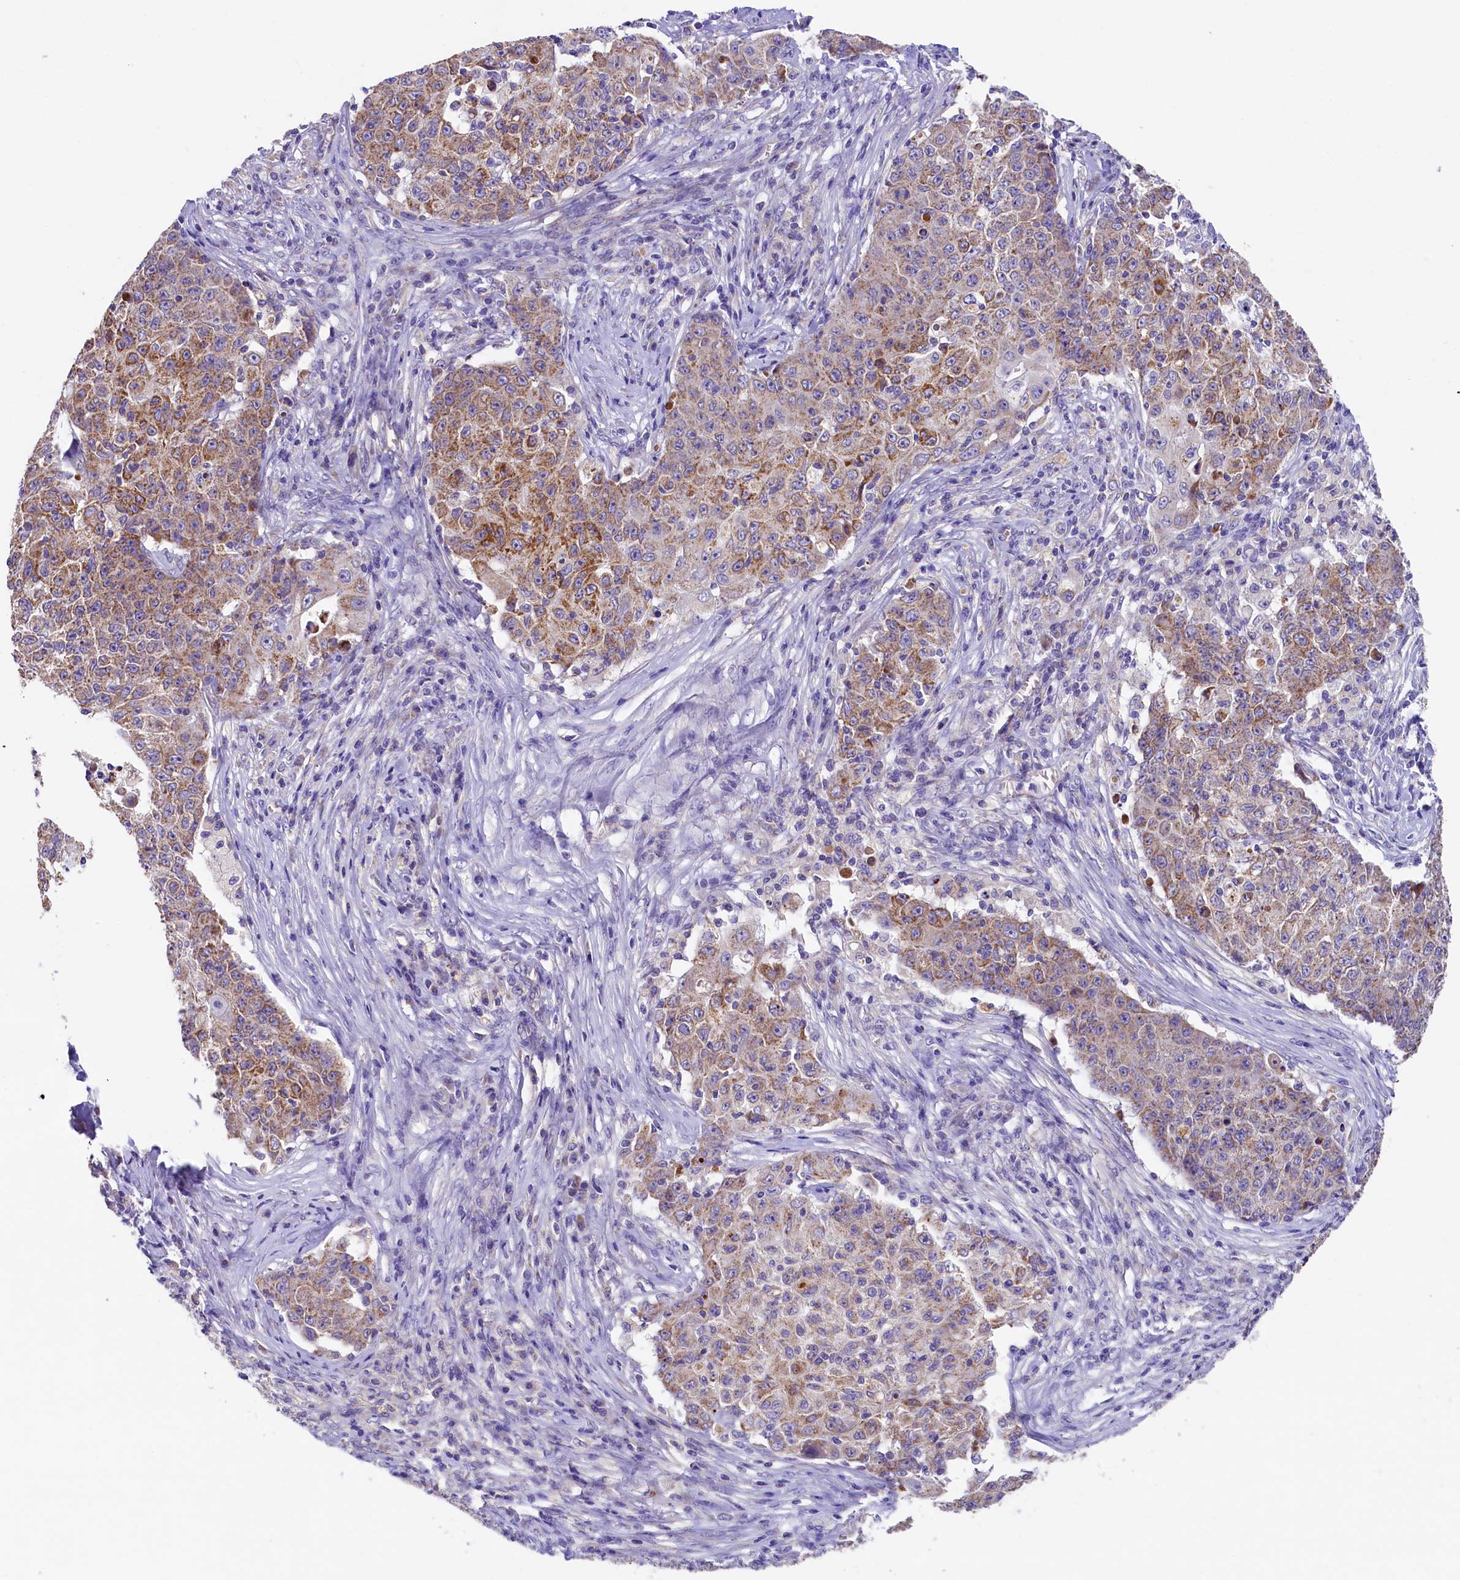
{"staining": {"intensity": "moderate", "quantity": ">75%", "location": "cytoplasmic/membranous"}, "tissue": "ovarian cancer", "cell_type": "Tumor cells", "image_type": "cancer", "snomed": [{"axis": "morphology", "description": "Carcinoma, endometroid"}, {"axis": "topography", "description": "Ovary"}], "caption": "Immunohistochemical staining of endometroid carcinoma (ovarian) exhibits medium levels of moderate cytoplasmic/membranous protein positivity in approximately >75% of tumor cells.", "gene": "PMPCB", "patient": {"sex": "female", "age": 42}}